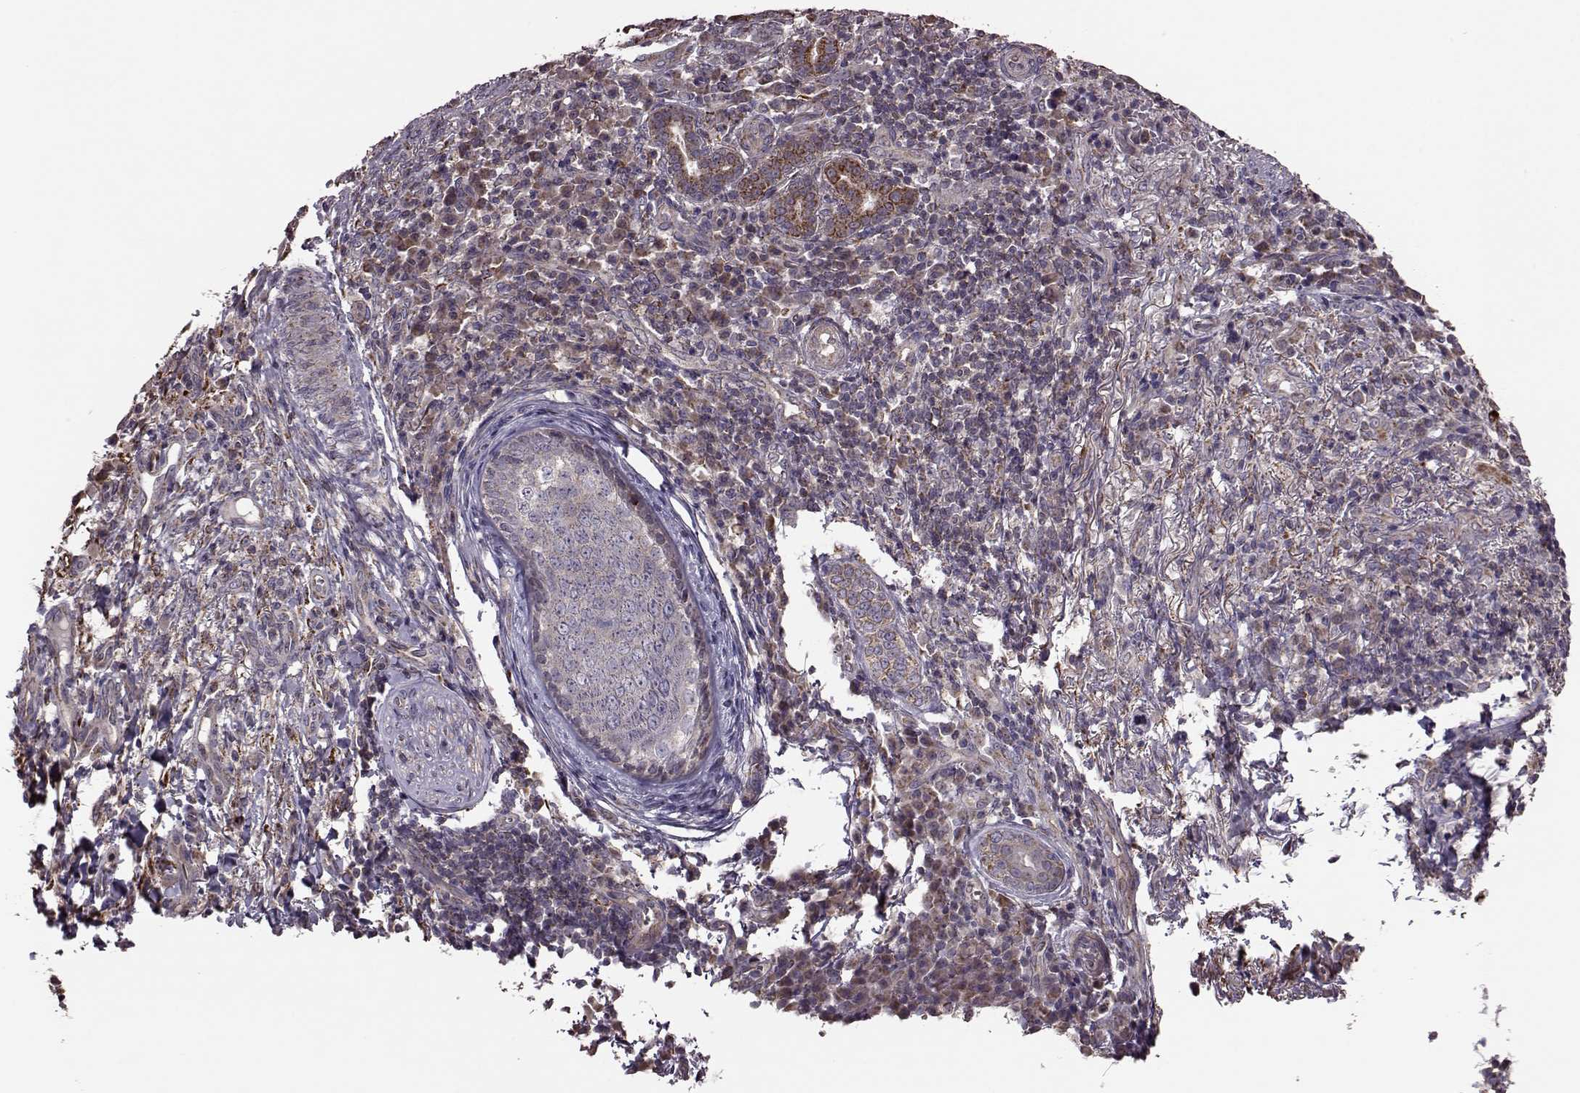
{"staining": {"intensity": "moderate", "quantity": "<25%", "location": "cytoplasmic/membranous"}, "tissue": "skin cancer", "cell_type": "Tumor cells", "image_type": "cancer", "snomed": [{"axis": "morphology", "description": "Basal cell carcinoma"}, {"axis": "topography", "description": "Skin"}], "caption": "This micrograph demonstrates skin cancer (basal cell carcinoma) stained with immunohistochemistry (IHC) to label a protein in brown. The cytoplasmic/membranous of tumor cells show moderate positivity for the protein. Nuclei are counter-stained blue.", "gene": "PUDP", "patient": {"sex": "female", "age": 69}}